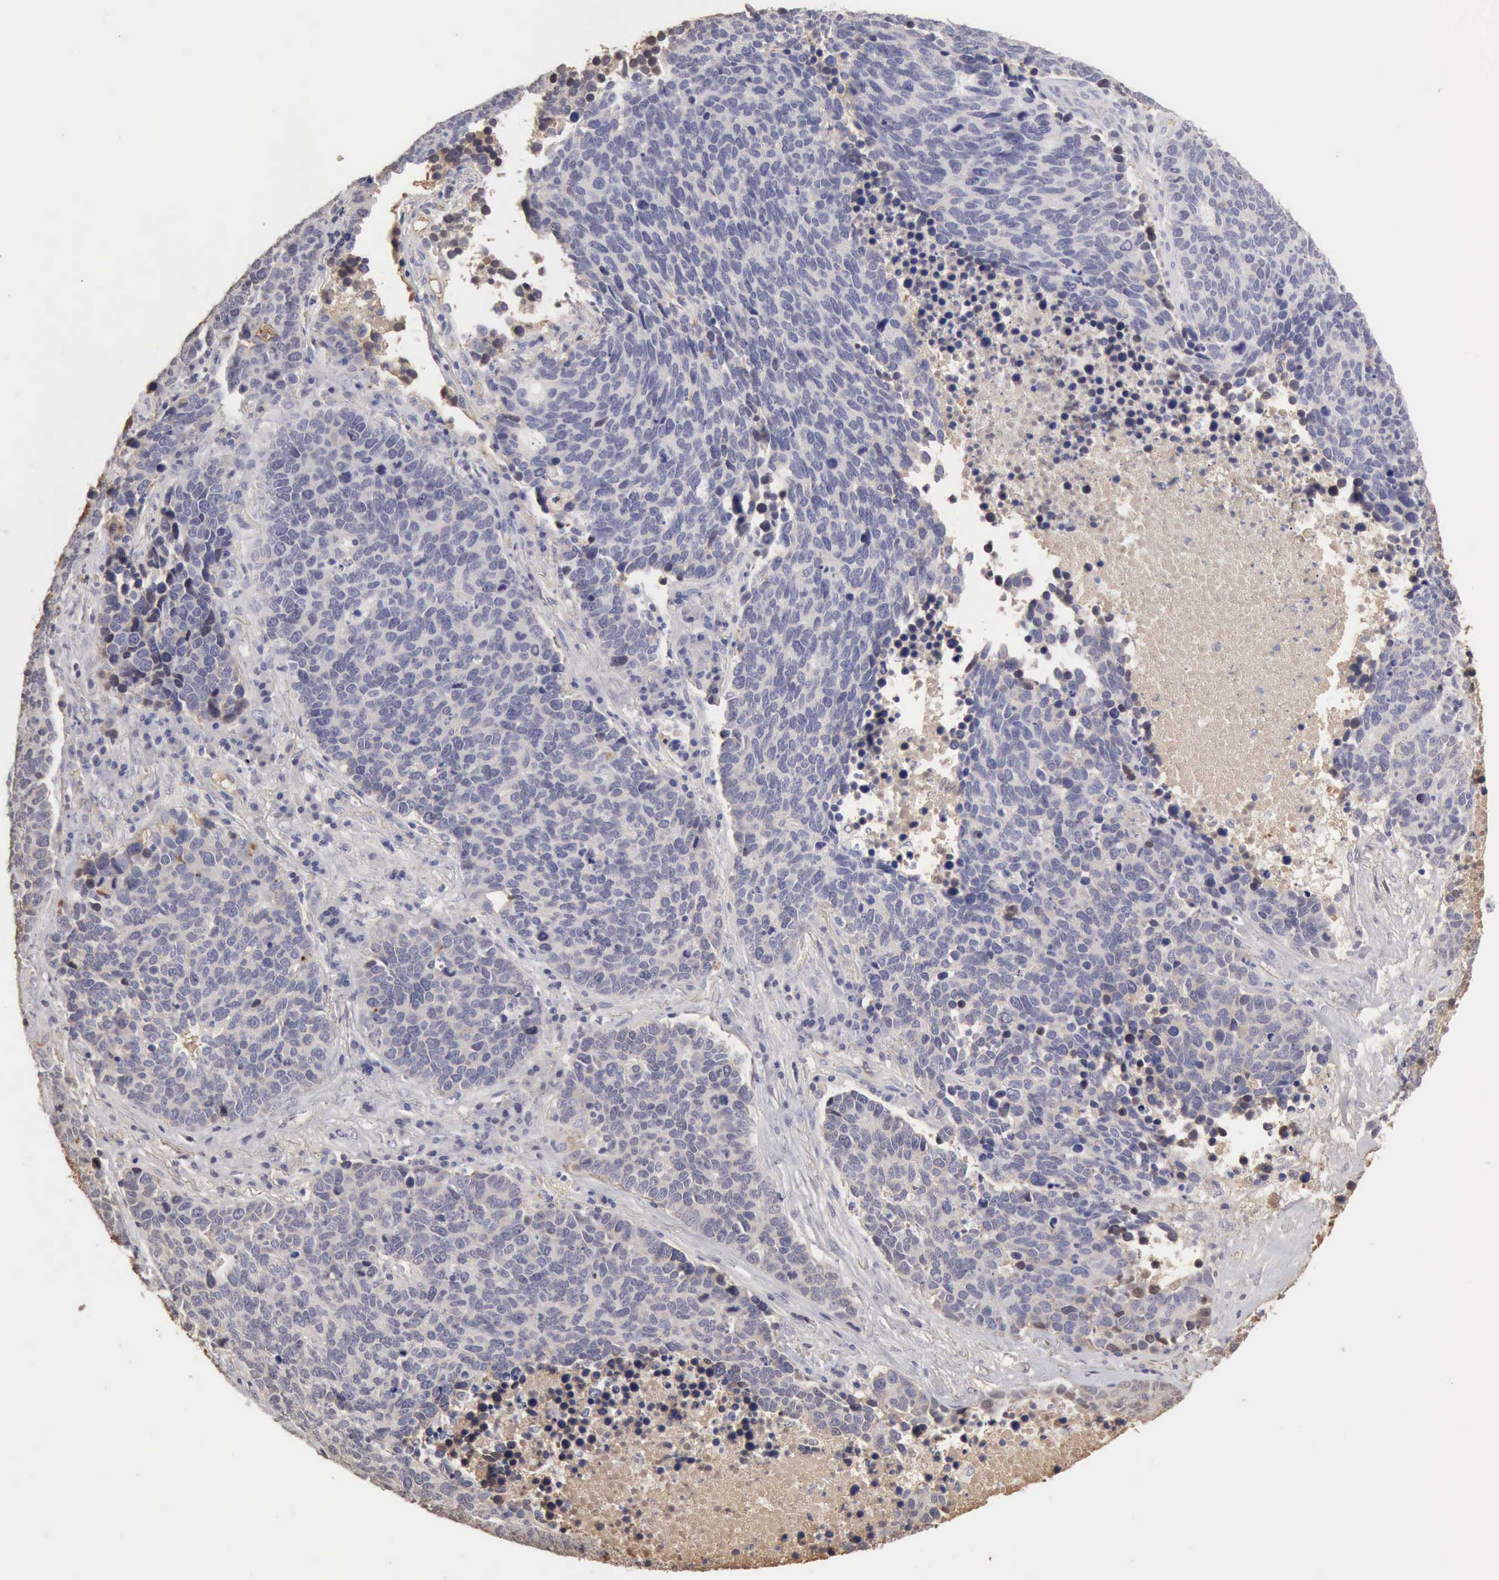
{"staining": {"intensity": "negative", "quantity": "none", "location": "none"}, "tissue": "lung cancer", "cell_type": "Tumor cells", "image_type": "cancer", "snomed": [{"axis": "morphology", "description": "Neoplasm, malignant, NOS"}, {"axis": "topography", "description": "Lung"}], "caption": "DAB immunohistochemical staining of human lung cancer (malignant neoplasm) demonstrates no significant positivity in tumor cells. (DAB IHC visualized using brightfield microscopy, high magnification).", "gene": "SERPINA1", "patient": {"sex": "female", "age": 75}}